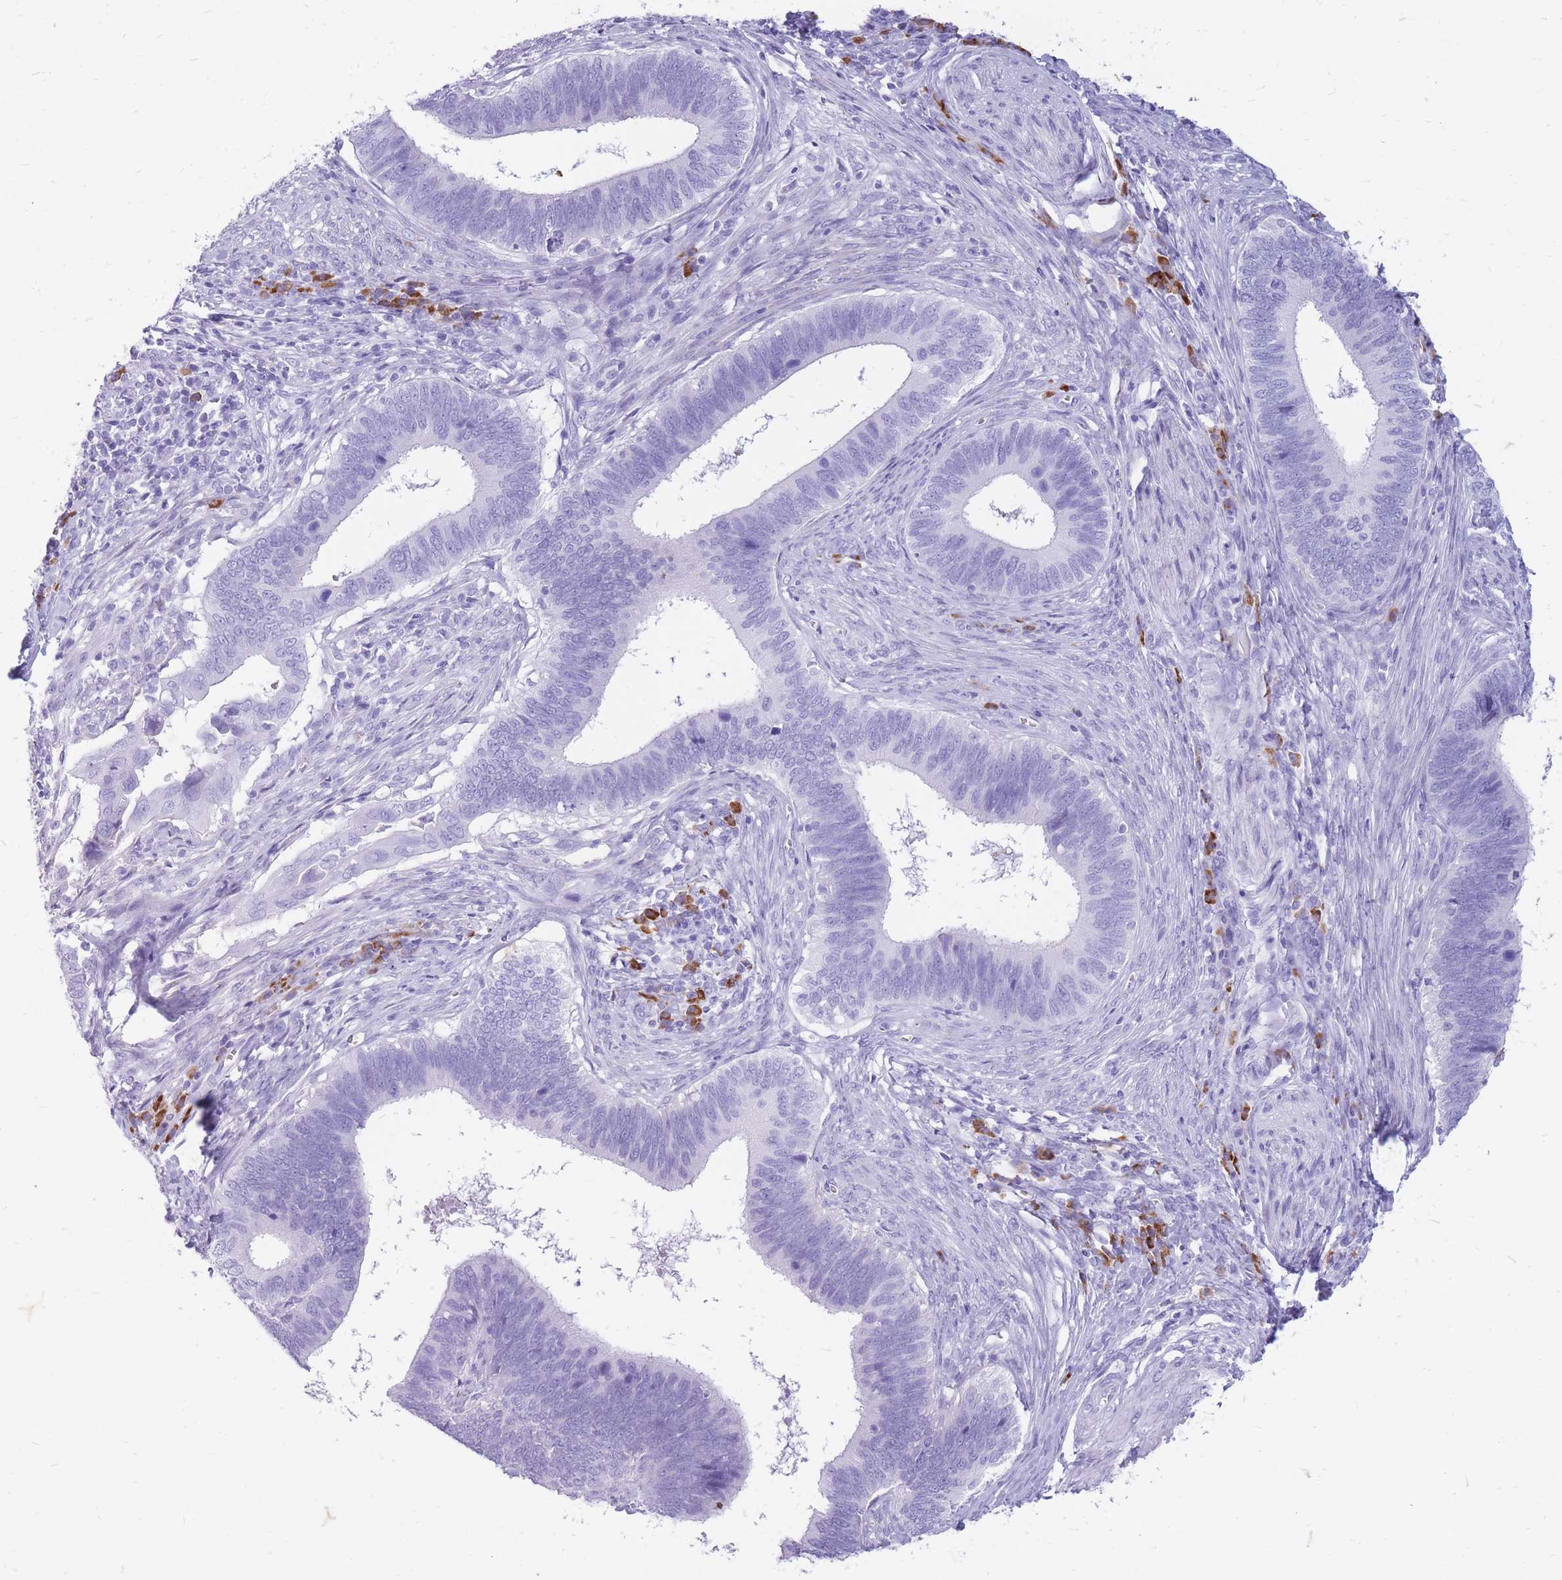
{"staining": {"intensity": "negative", "quantity": "none", "location": "none"}, "tissue": "cervical cancer", "cell_type": "Tumor cells", "image_type": "cancer", "snomed": [{"axis": "morphology", "description": "Adenocarcinoma, NOS"}, {"axis": "topography", "description": "Cervix"}], "caption": "DAB (3,3'-diaminobenzidine) immunohistochemical staining of adenocarcinoma (cervical) shows no significant expression in tumor cells.", "gene": "ZFP37", "patient": {"sex": "female", "age": 42}}